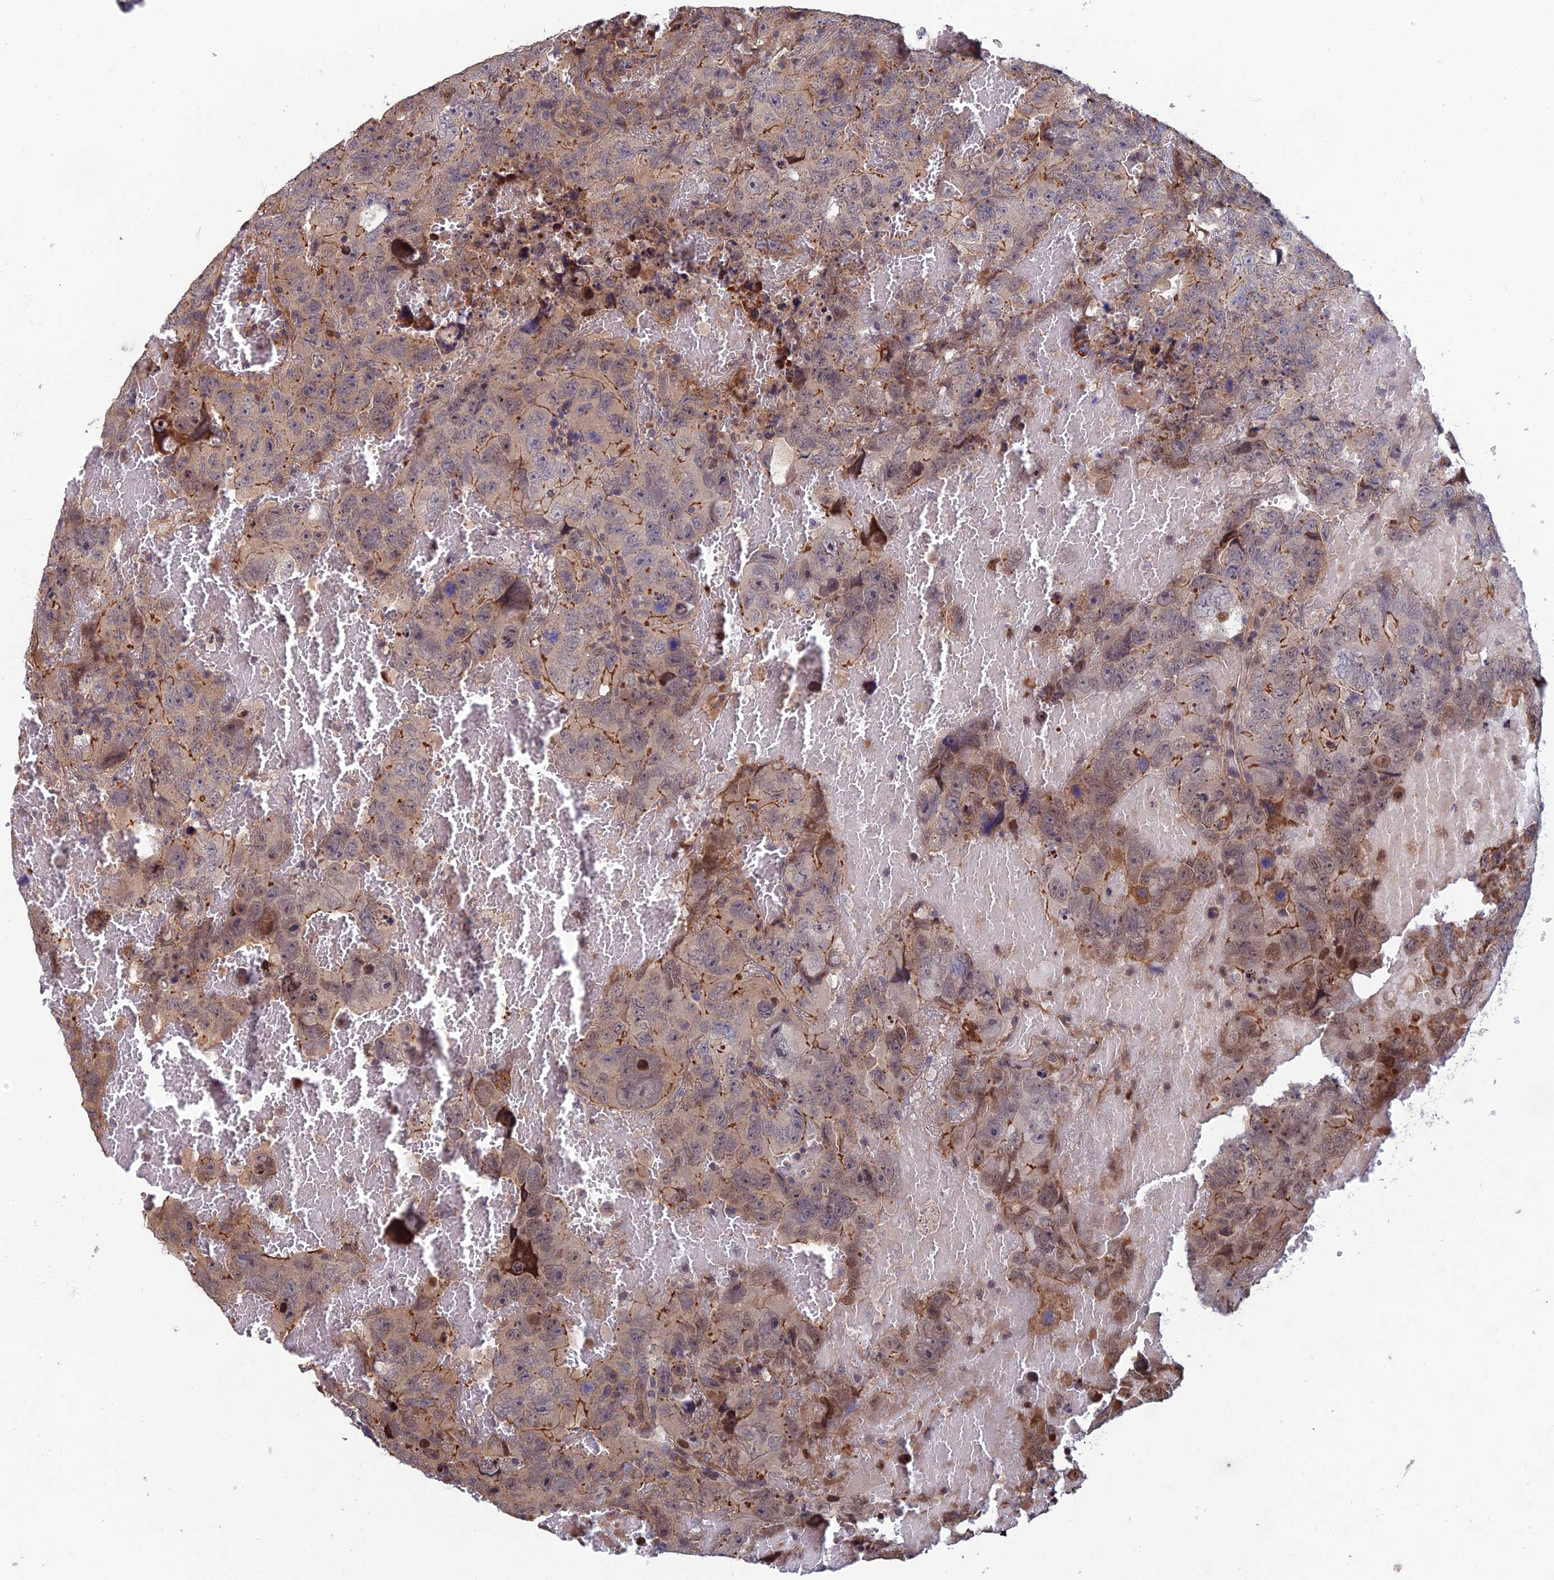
{"staining": {"intensity": "moderate", "quantity": "25%-75%", "location": "cytoplasmic/membranous"}, "tissue": "testis cancer", "cell_type": "Tumor cells", "image_type": "cancer", "snomed": [{"axis": "morphology", "description": "Carcinoma, Embryonal, NOS"}, {"axis": "topography", "description": "Testis"}], "caption": "IHC (DAB (3,3'-diaminobenzidine)) staining of embryonal carcinoma (testis) reveals moderate cytoplasmic/membranous protein staining in about 25%-75% of tumor cells.", "gene": "CCDC183", "patient": {"sex": "male", "age": 45}}